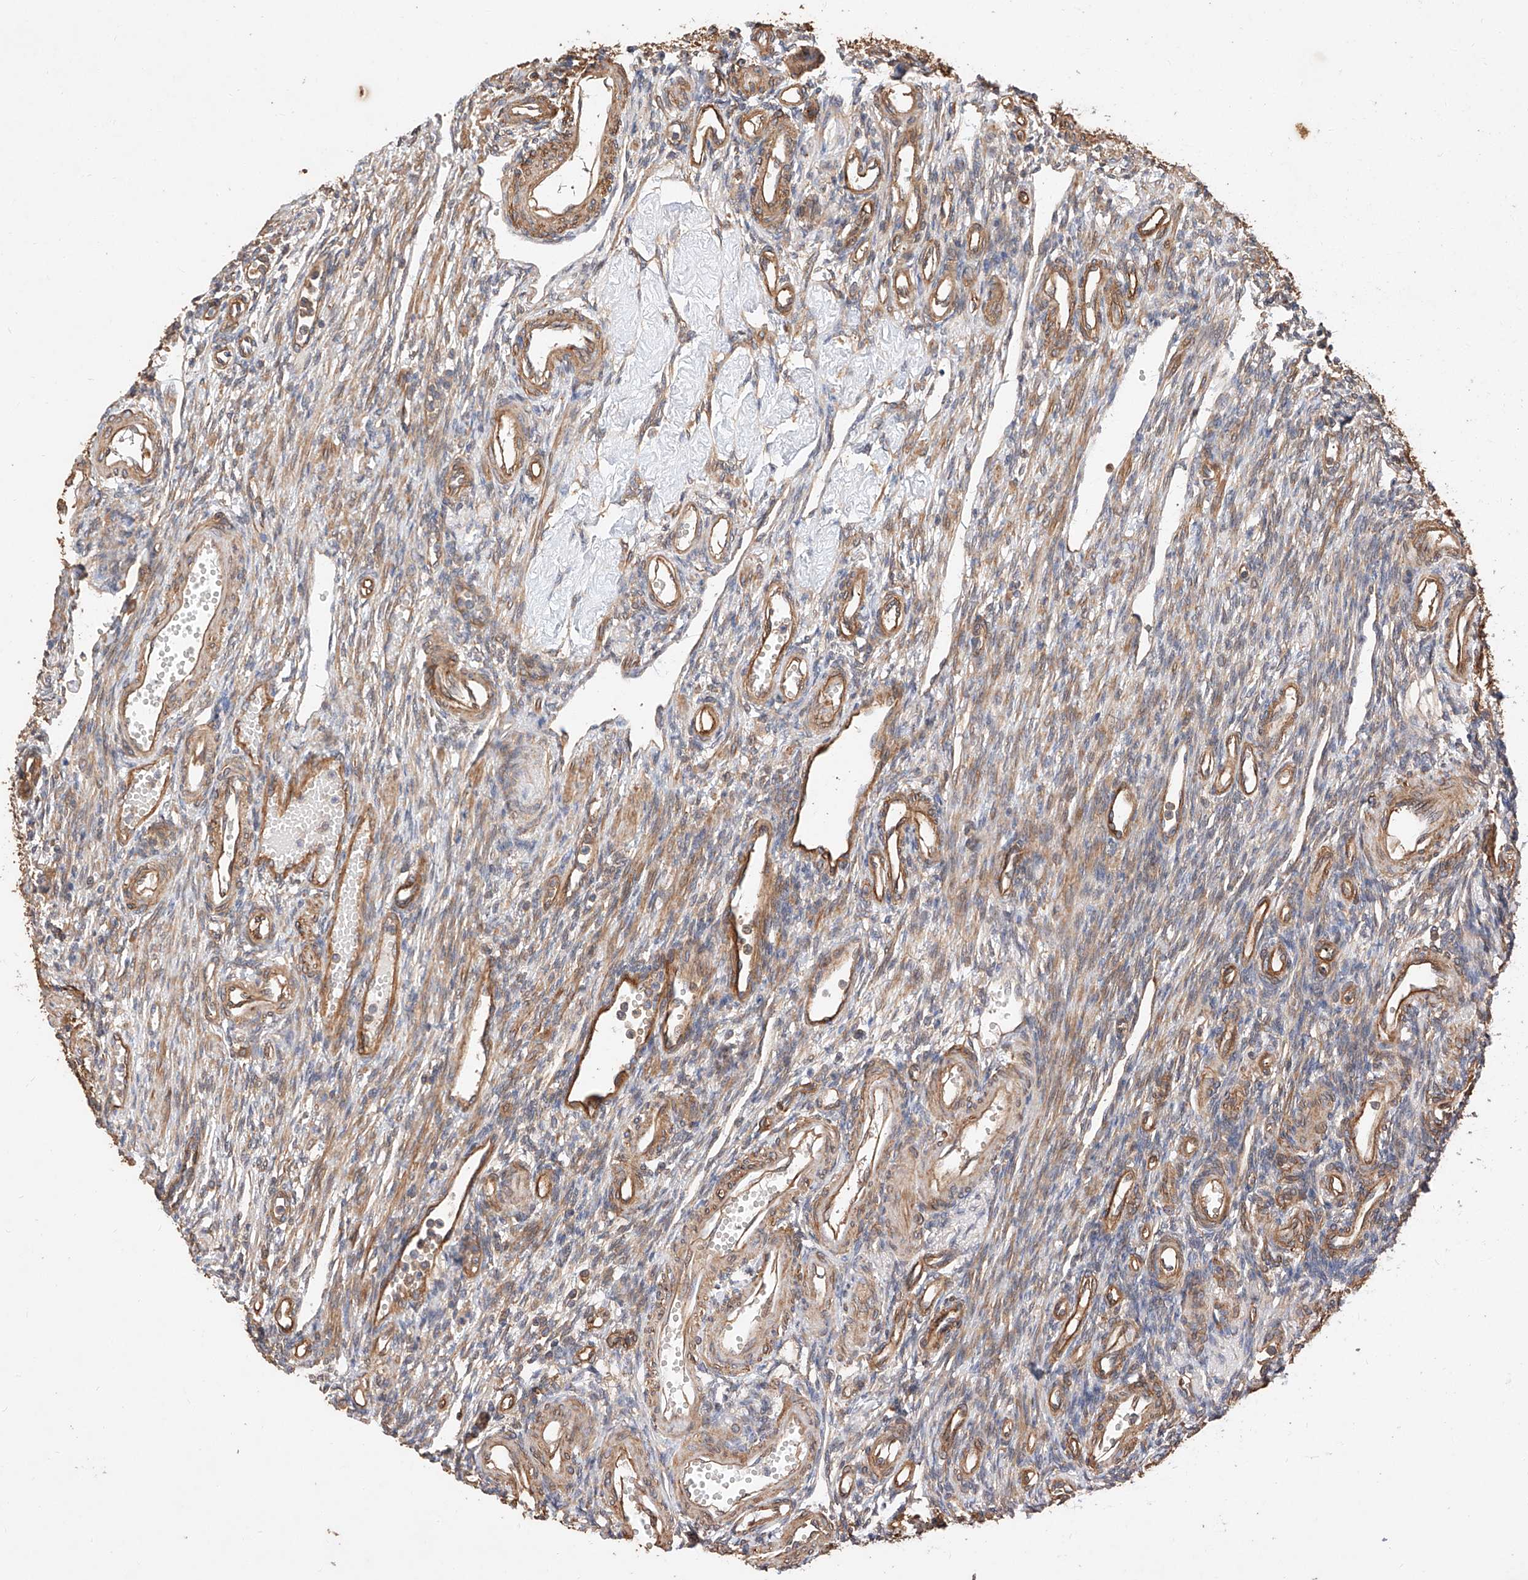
{"staining": {"intensity": "weak", "quantity": ">75%", "location": "cytoplasmic/membranous"}, "tissue": "ovary", "cell_type": "Ovarian stroma cells", "image_type": "normal", "snomed": [{"axis": "morphology", "description": "Normal tissue, NOS"}, {"axis": "morphology", "description": "Cyst, NOS"}, {"axis": "topography", "description": "Ovary"}], "caption": "Immunohistochemistry (IHC) of unremarkable human ovary shows low levels of weak cytoplasmic/membranous expression in about >75% of ovarian stroma cells.", "gene": "GHDC", "patient": {"sex": "female", "age": 33}}